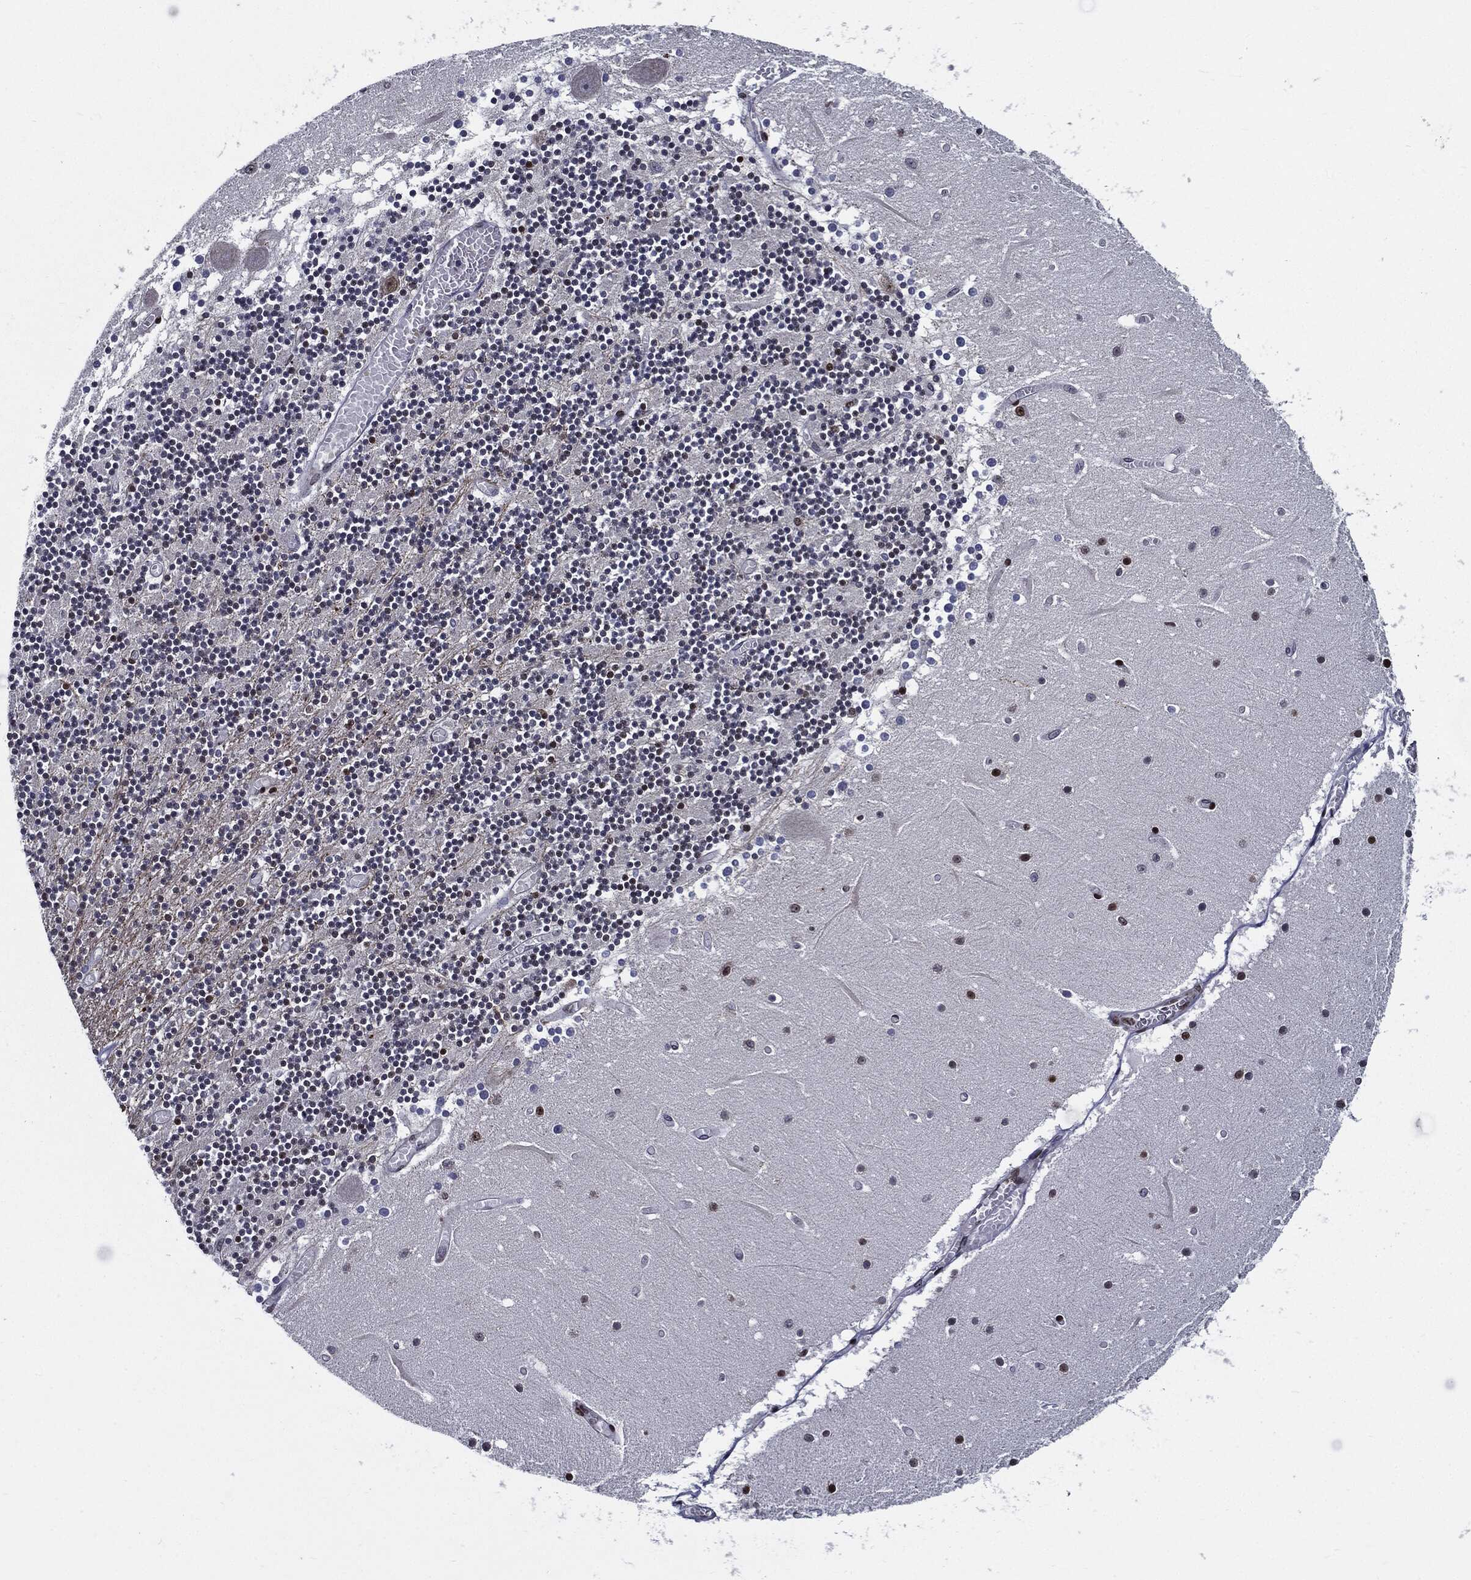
{"staining": {"intensity": "strong", "quantity": ">75%", "location": "nuclear"}, "tissue": "cerebellum", "cell_type": "Cells in granular layer", "image_type": "normal", "snomed": [{"axis": "morphology", "description": "Normal tissue, NOS"}, {"axis": "topography", "description": "Cerebellum"}], "caption": "This image demonstrates immunohistochemistry staining of unremarkable cerebellum, with high strong nuclear staining in about >75% of cells in granular layer.", "gene": "ZFP91", "patient": {"sex": "female", "age": 28}}